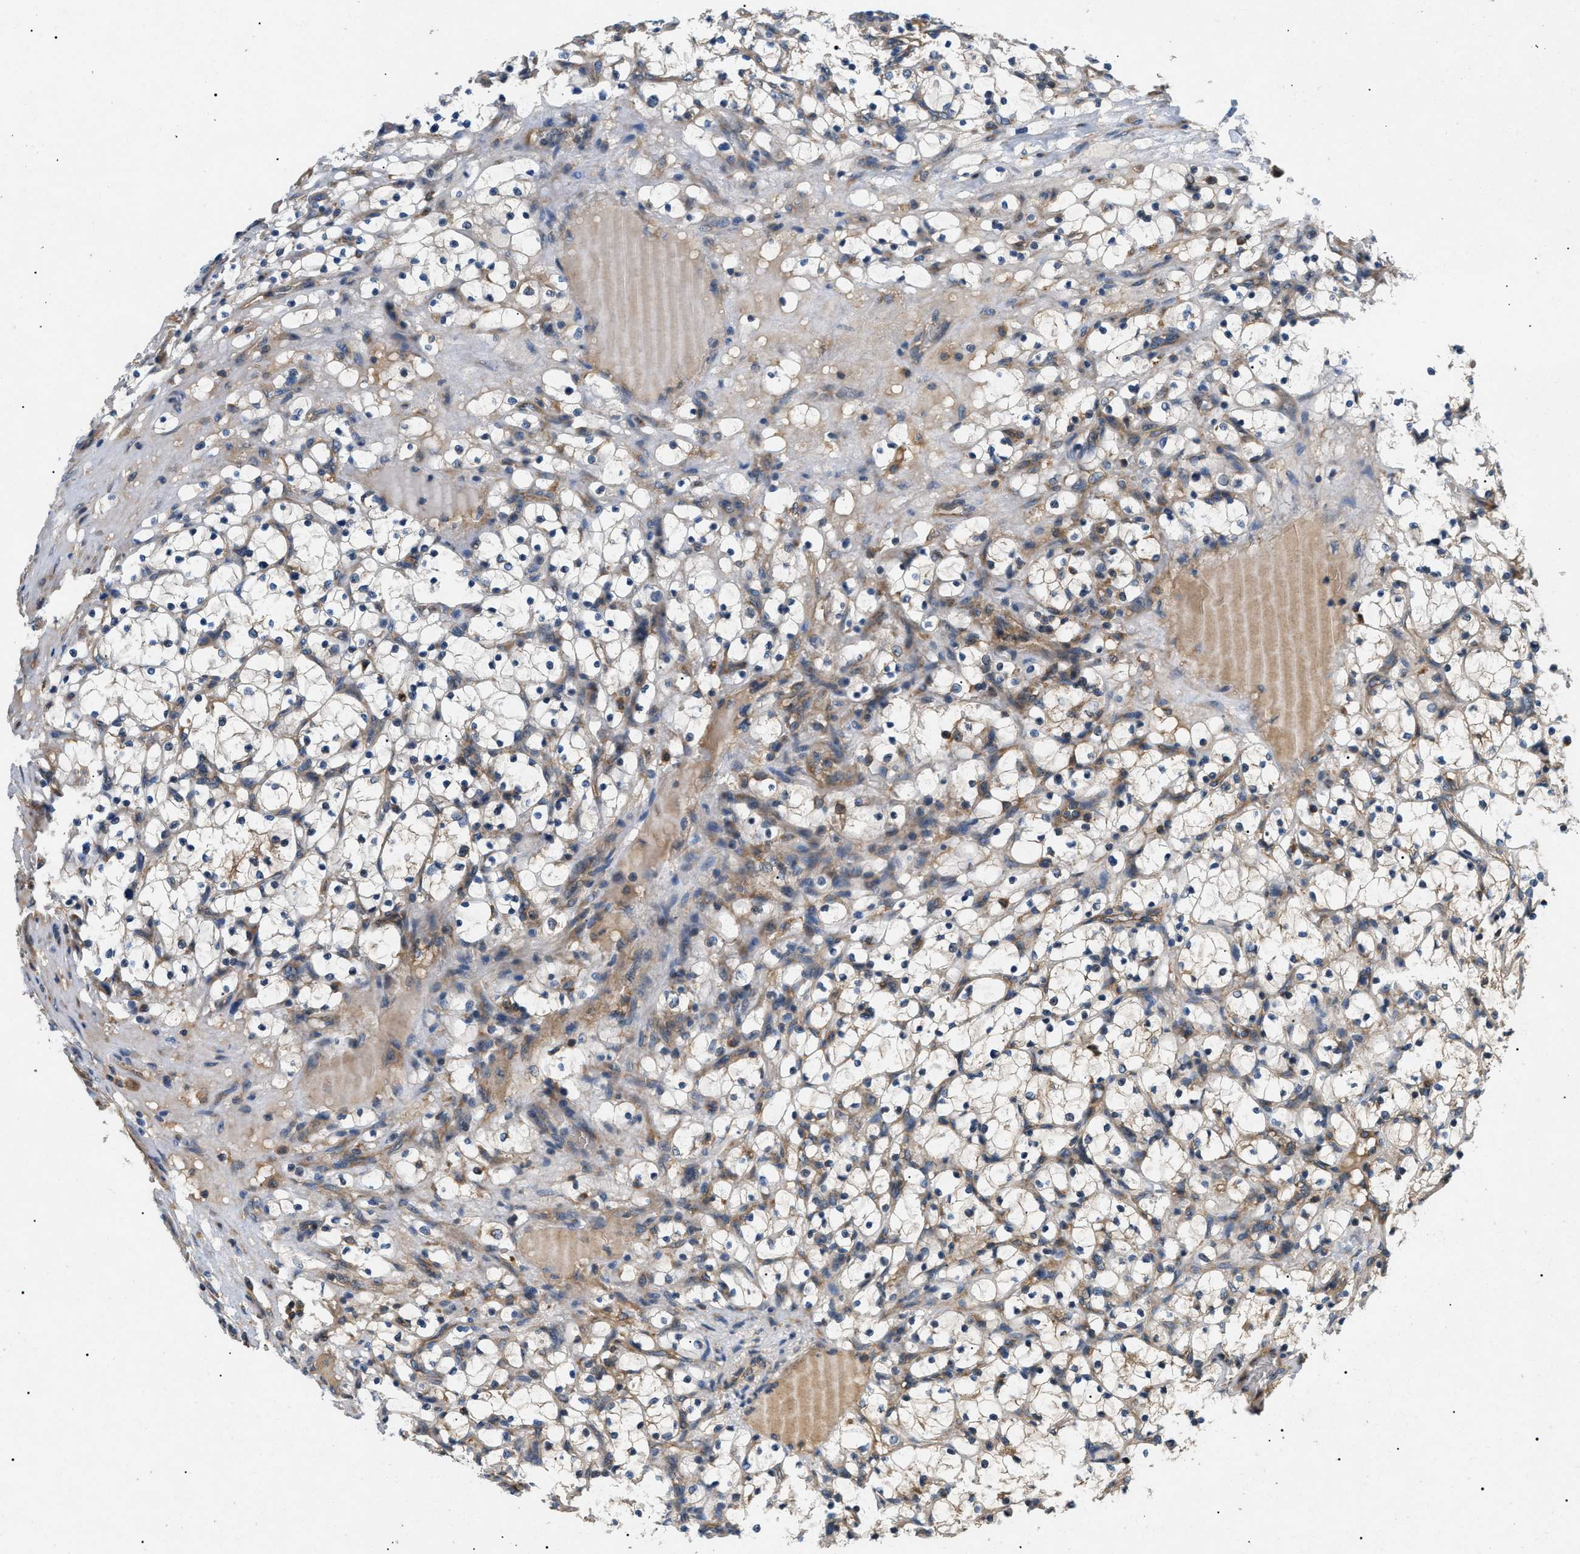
{"staining": {"intensity": "weak", "quantity": "25%-75%", "location": "cytoplasmic/membranous"}, "tissue": "renal cancer", "cell_type": "Tumor cells", "image_type": "cancer", "snomed": [{"axis": "morphology", "description": "Adenocarcinoma, NOS"}, {"axis": "topography", "description": "Kidney"}], "caption": "Renal cancer stained with DAB (3,3'-diaminobenzidine) immunohistochemistry displays low levels of weak cytoplasmic/membranous positivity in approximately 25%-75% of tumor cells.", "gene": "PPM1B", "patient": {"sex": "female", "age": 69}}